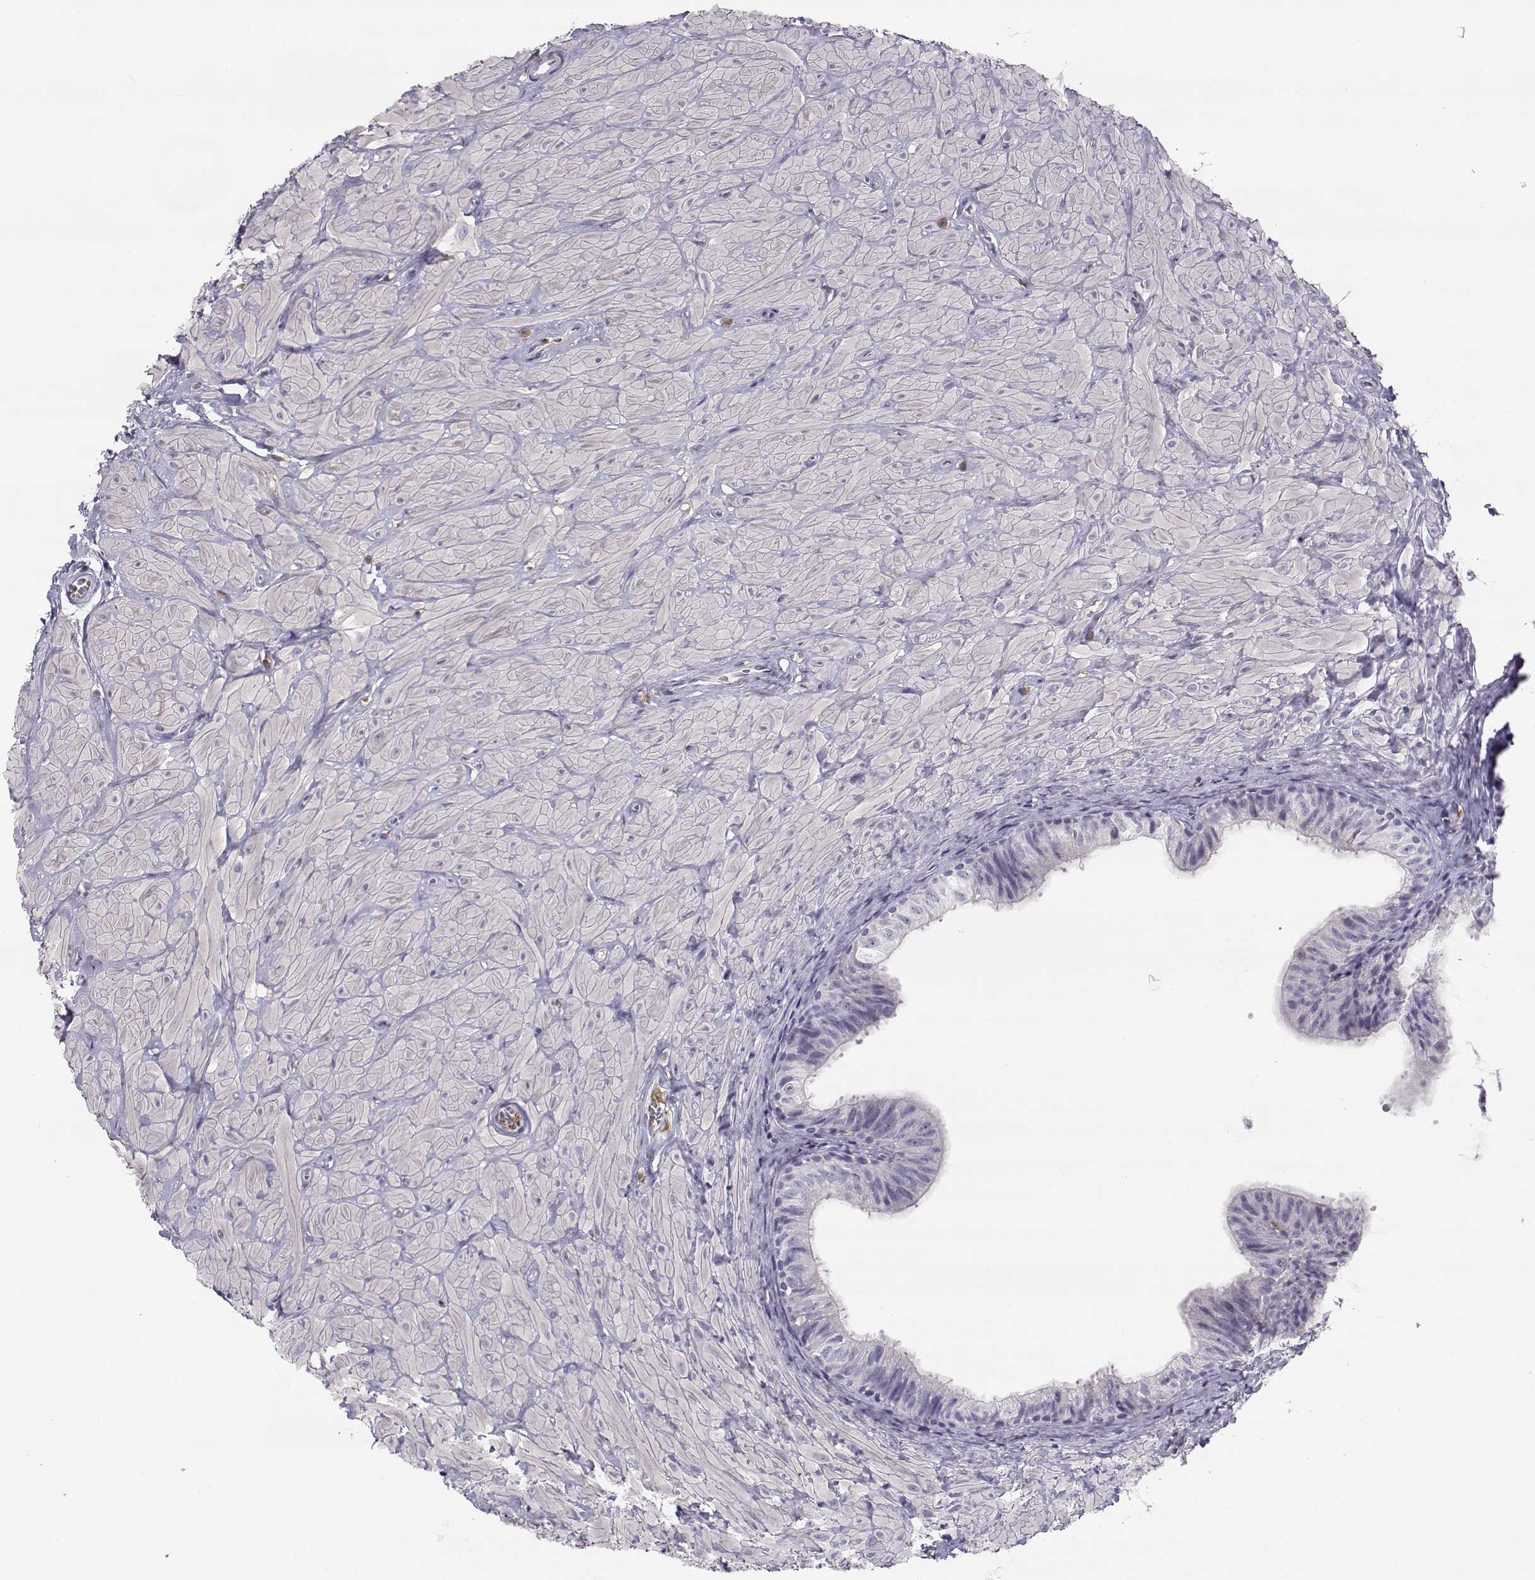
{"staining": {"intensity": "negative", "quantity": "none", "location": "none"}, "tissue": "epididymis", "cell_type": "Glandular cells", "image_type": "normal", "snomed": [{"axis": "morphology", "description": "Normal tissue, NOS"}, {"axis": "topography", "description": "Epididymis"}, {"axis": "topography", "description": "Vas deferens"}], "caption": "Immunohistochemistry micrograph of benign epididymis stained for a protein (brown), which demonstrates no positivity in glandular cells.", "gene": "SLCO6A1", "patient": {"sex": "male", "age": 23}}